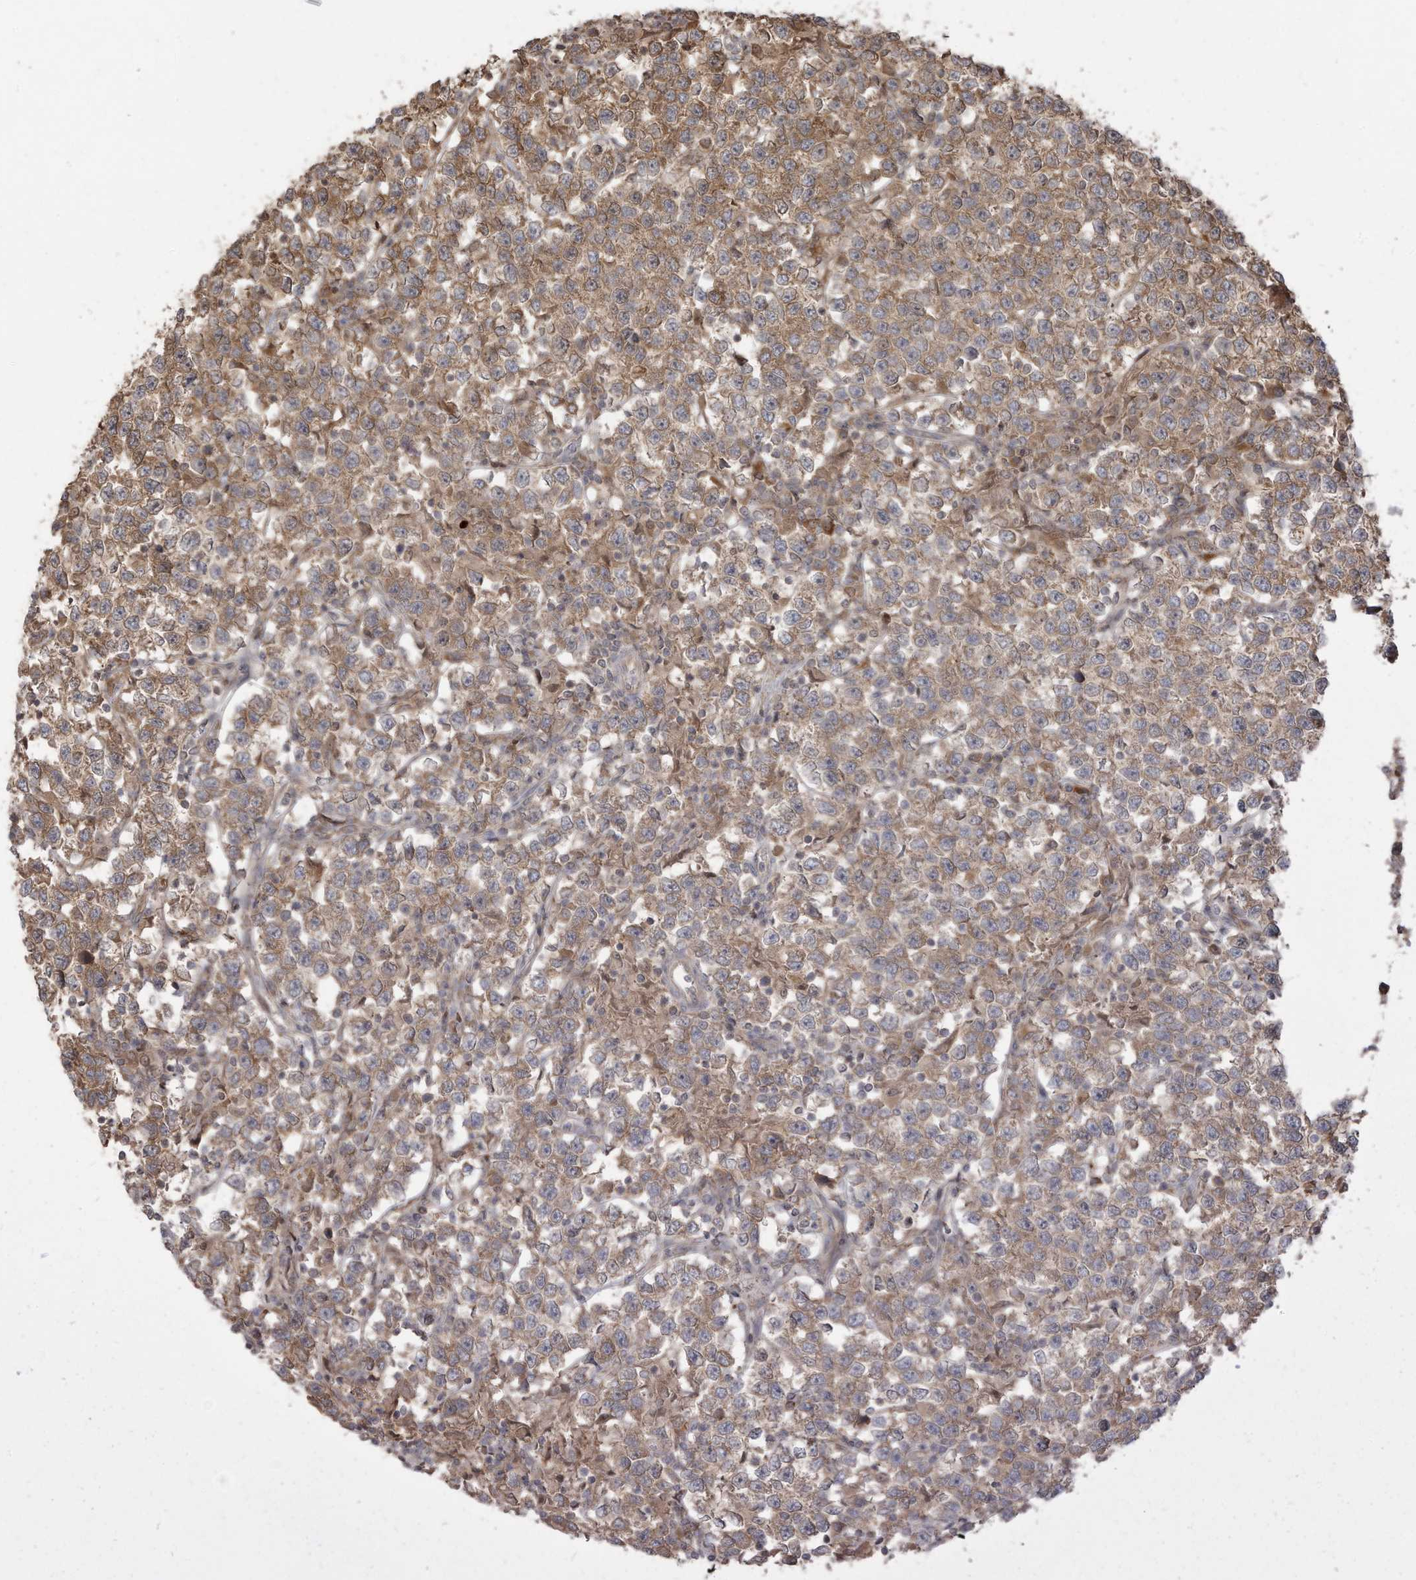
{"staining": {"intensity": "moderate", "quantity": ">75%", "location": "cytoplasmic/membranous"}, "tissue": "testis cancer", "cell_type": "Tumor cells", "image_type": "cancer", "snomed": [{"axis": "morphology", "description": "Normal tissue, NOS"}, {"axis": "morphology", "description": "Seminoma, NOS"}, {"axis": "topography", "description": "Testis"}], "caption": "Human seminoma (testis) stained with a brown dye displays moderate cytoplasmic/membranous positive staining in about >75% of tumor cells.", "gene": "CARF", "patient": {"sex": "male", "age": 43}}